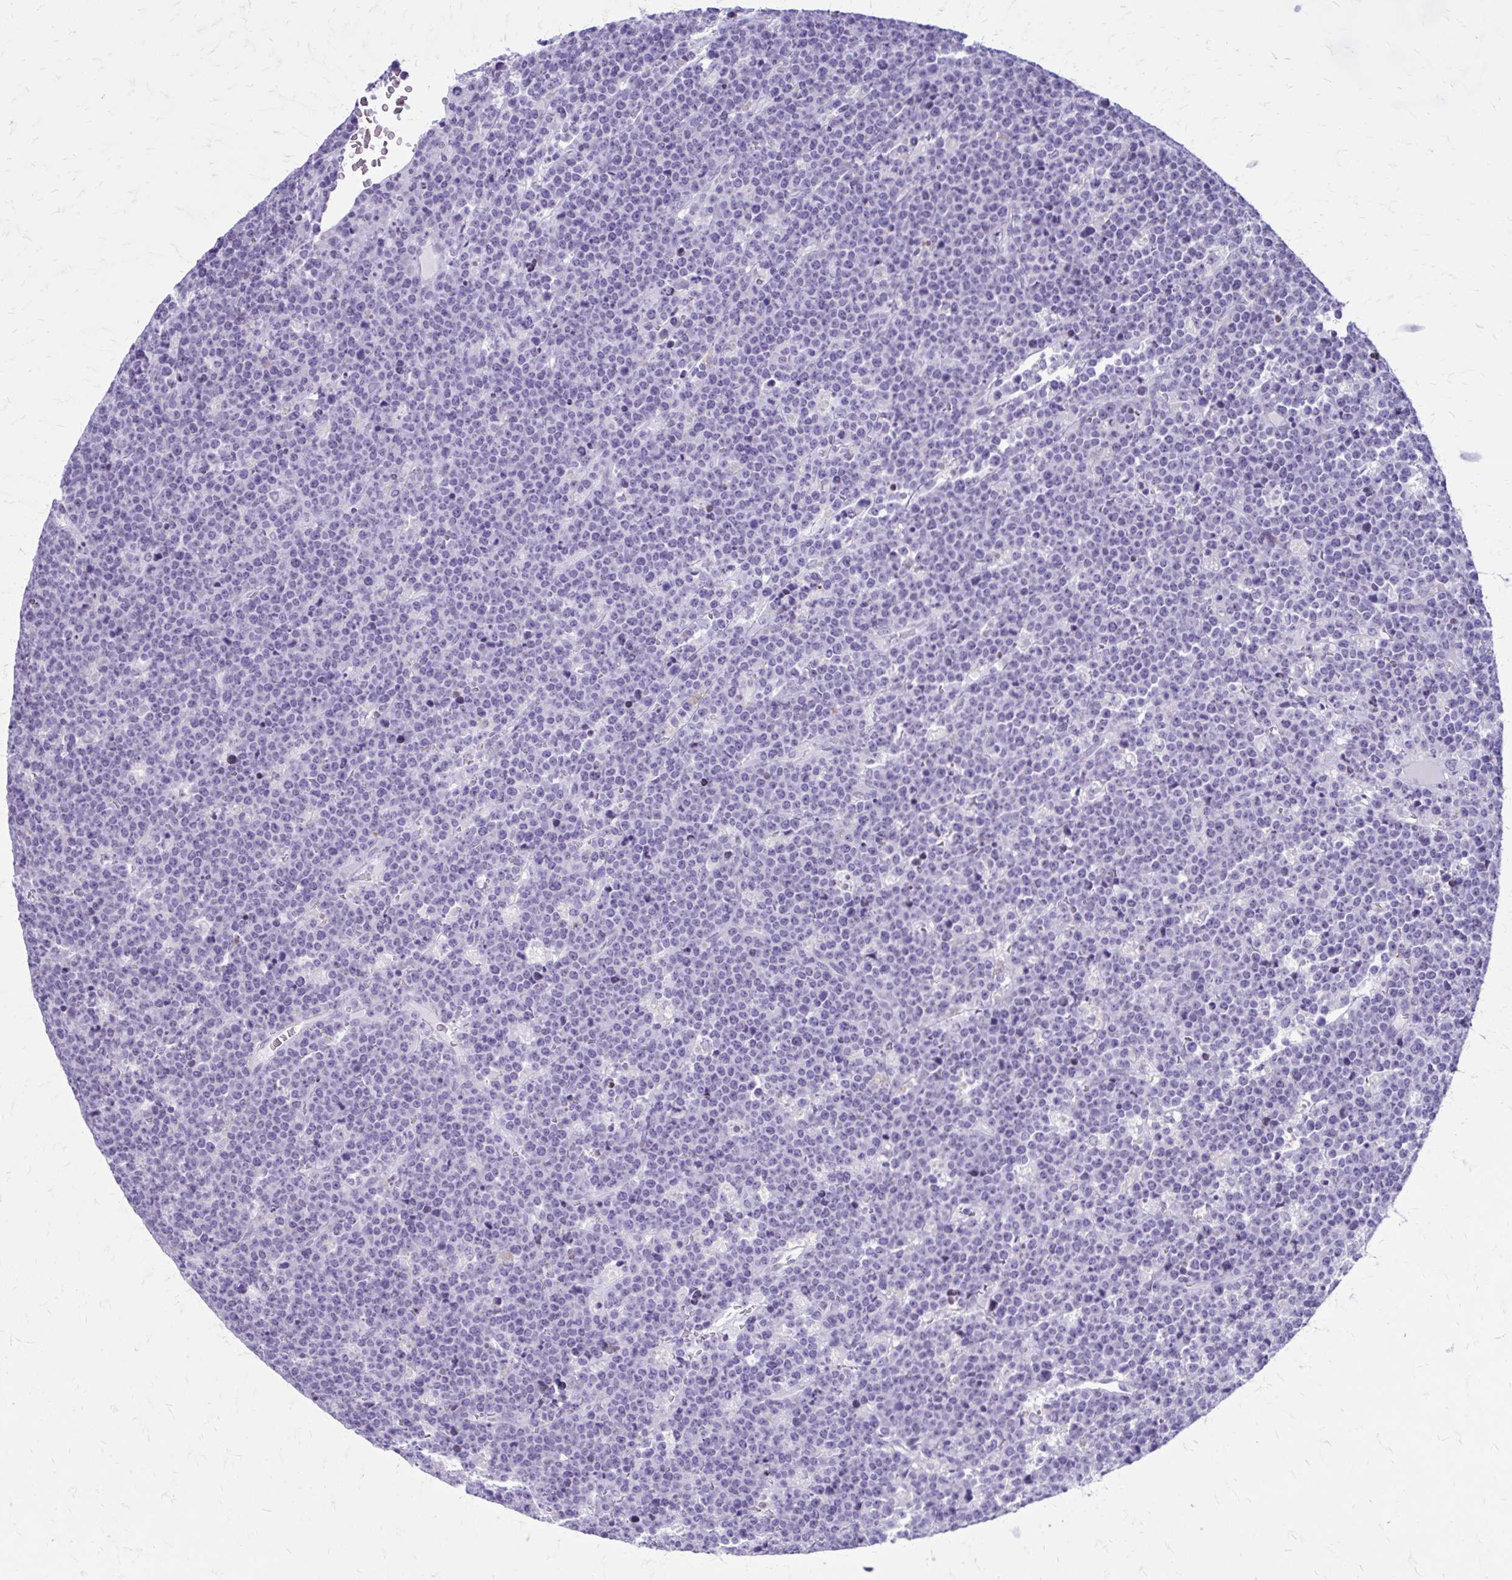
{"staining": {"intensity": "negative", "quantity": "none", "location": "none"}, "tissue": "lymphoma", "cell_type": "Tumor cells", "image_type": "cancer", "snomed": [{"axis": "morphology", "description": "Malignant lymphoma, non-Hodgkin's type, High grade"}, {"axis": "topography", "description": "Ovary"}], "caption": "The micrograph reveals no staining of tumor cells in high-grade malignant lymphoma, non-Hodgkin's type.", "gene": "LCN15", "patient": {"sex": "female", "age": 56}}